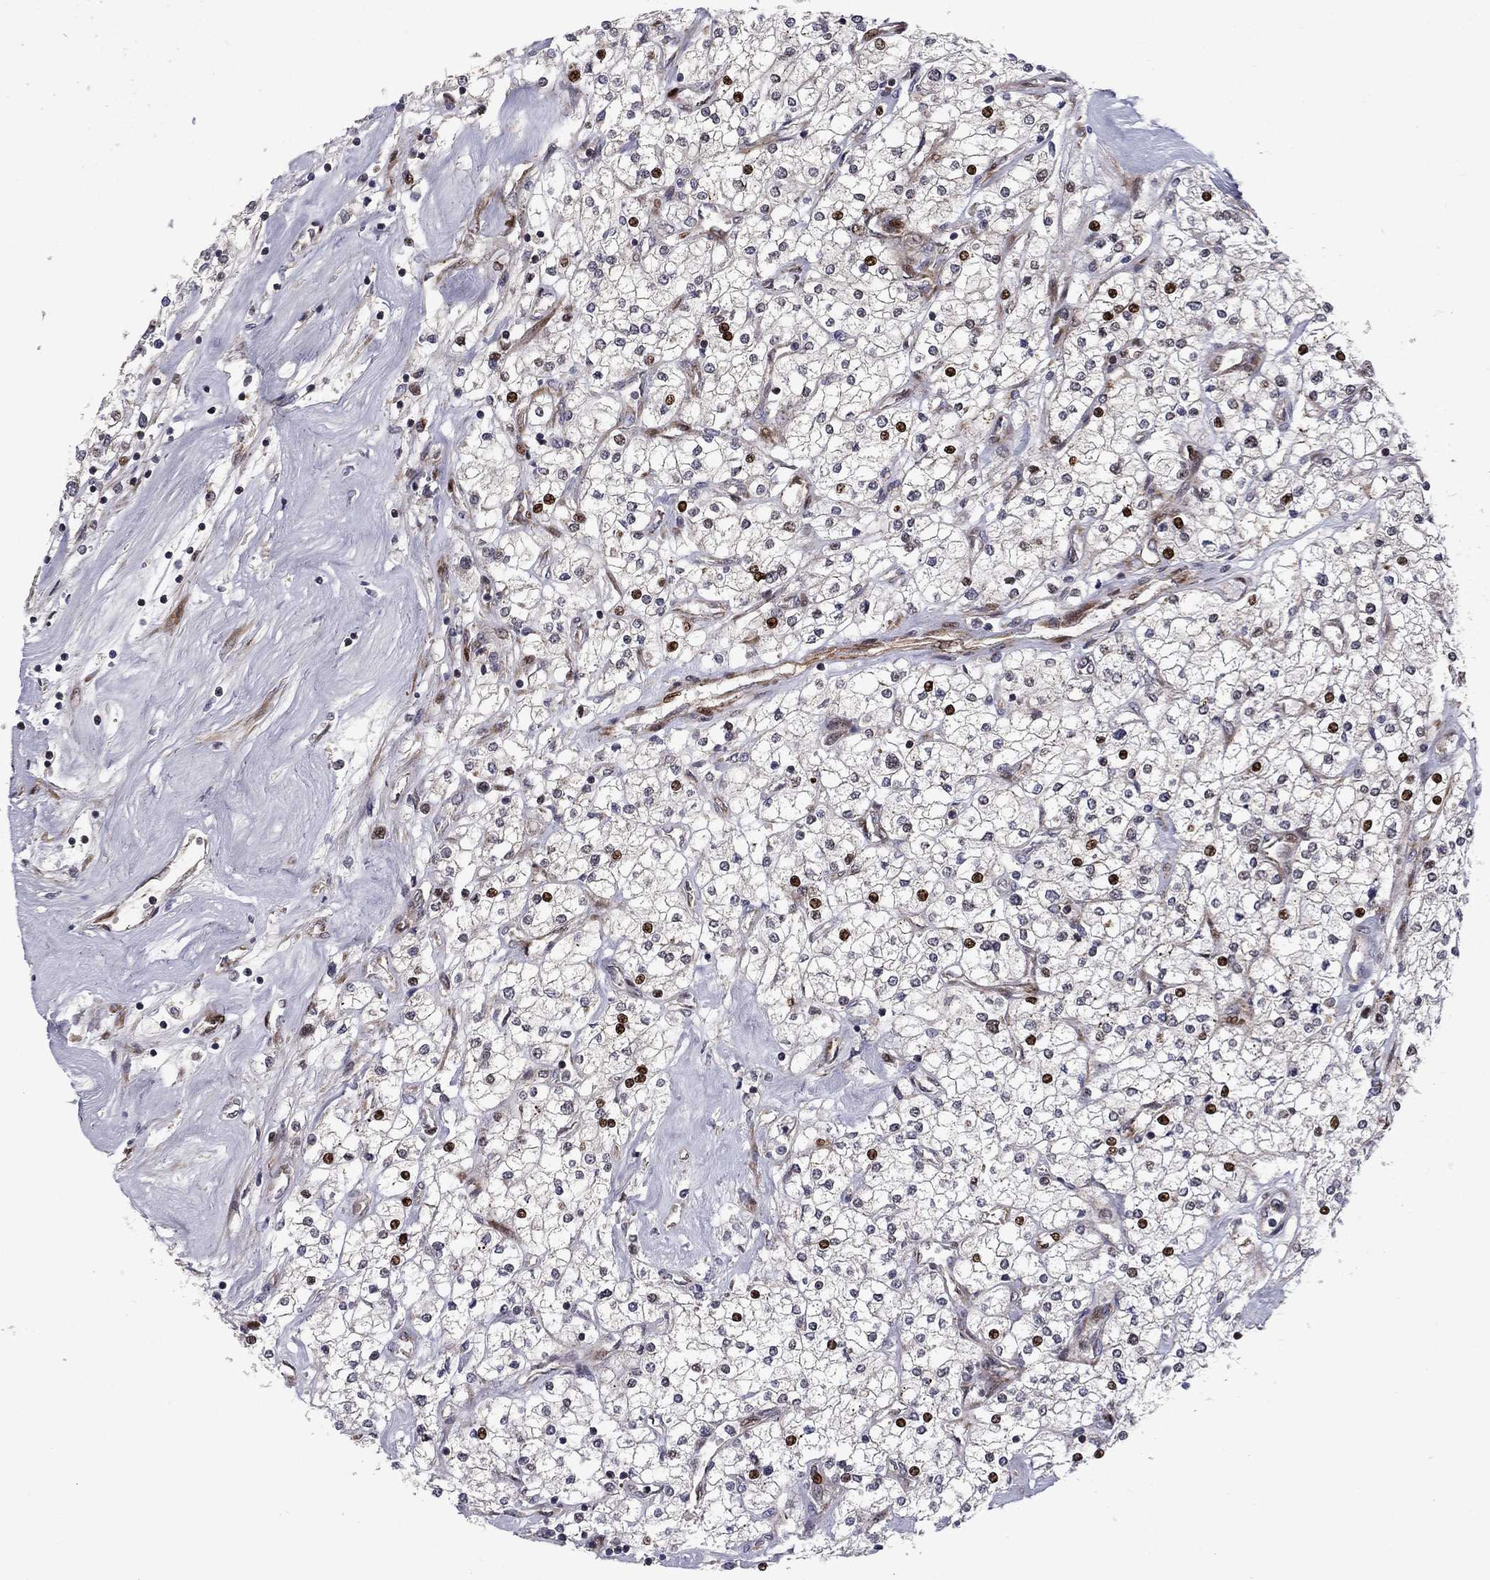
{"staining": {"intensity": "strong", "quantity": "<25%", "location": "nuclear"}, "tissue": "renal cancer", "cell_type": "Tumor cells", "image_type": "cancer", "snomed": [{"axis": "morphology", "description": "Adenocarcinoma, NOS"}, {"axis": "topography", "description": "Kidney"}], "caption": "IHC micrograph of neoplastic tissue: human renal adenocarcinoma stained using immunohistochemistry exhibits medium levels of strong protein expression localized specifically in the nuclear of tumor cells, appearing as a nuclear brown color.", "gene": "MIOS", "patient": {"sex": "male", "age": 80}}